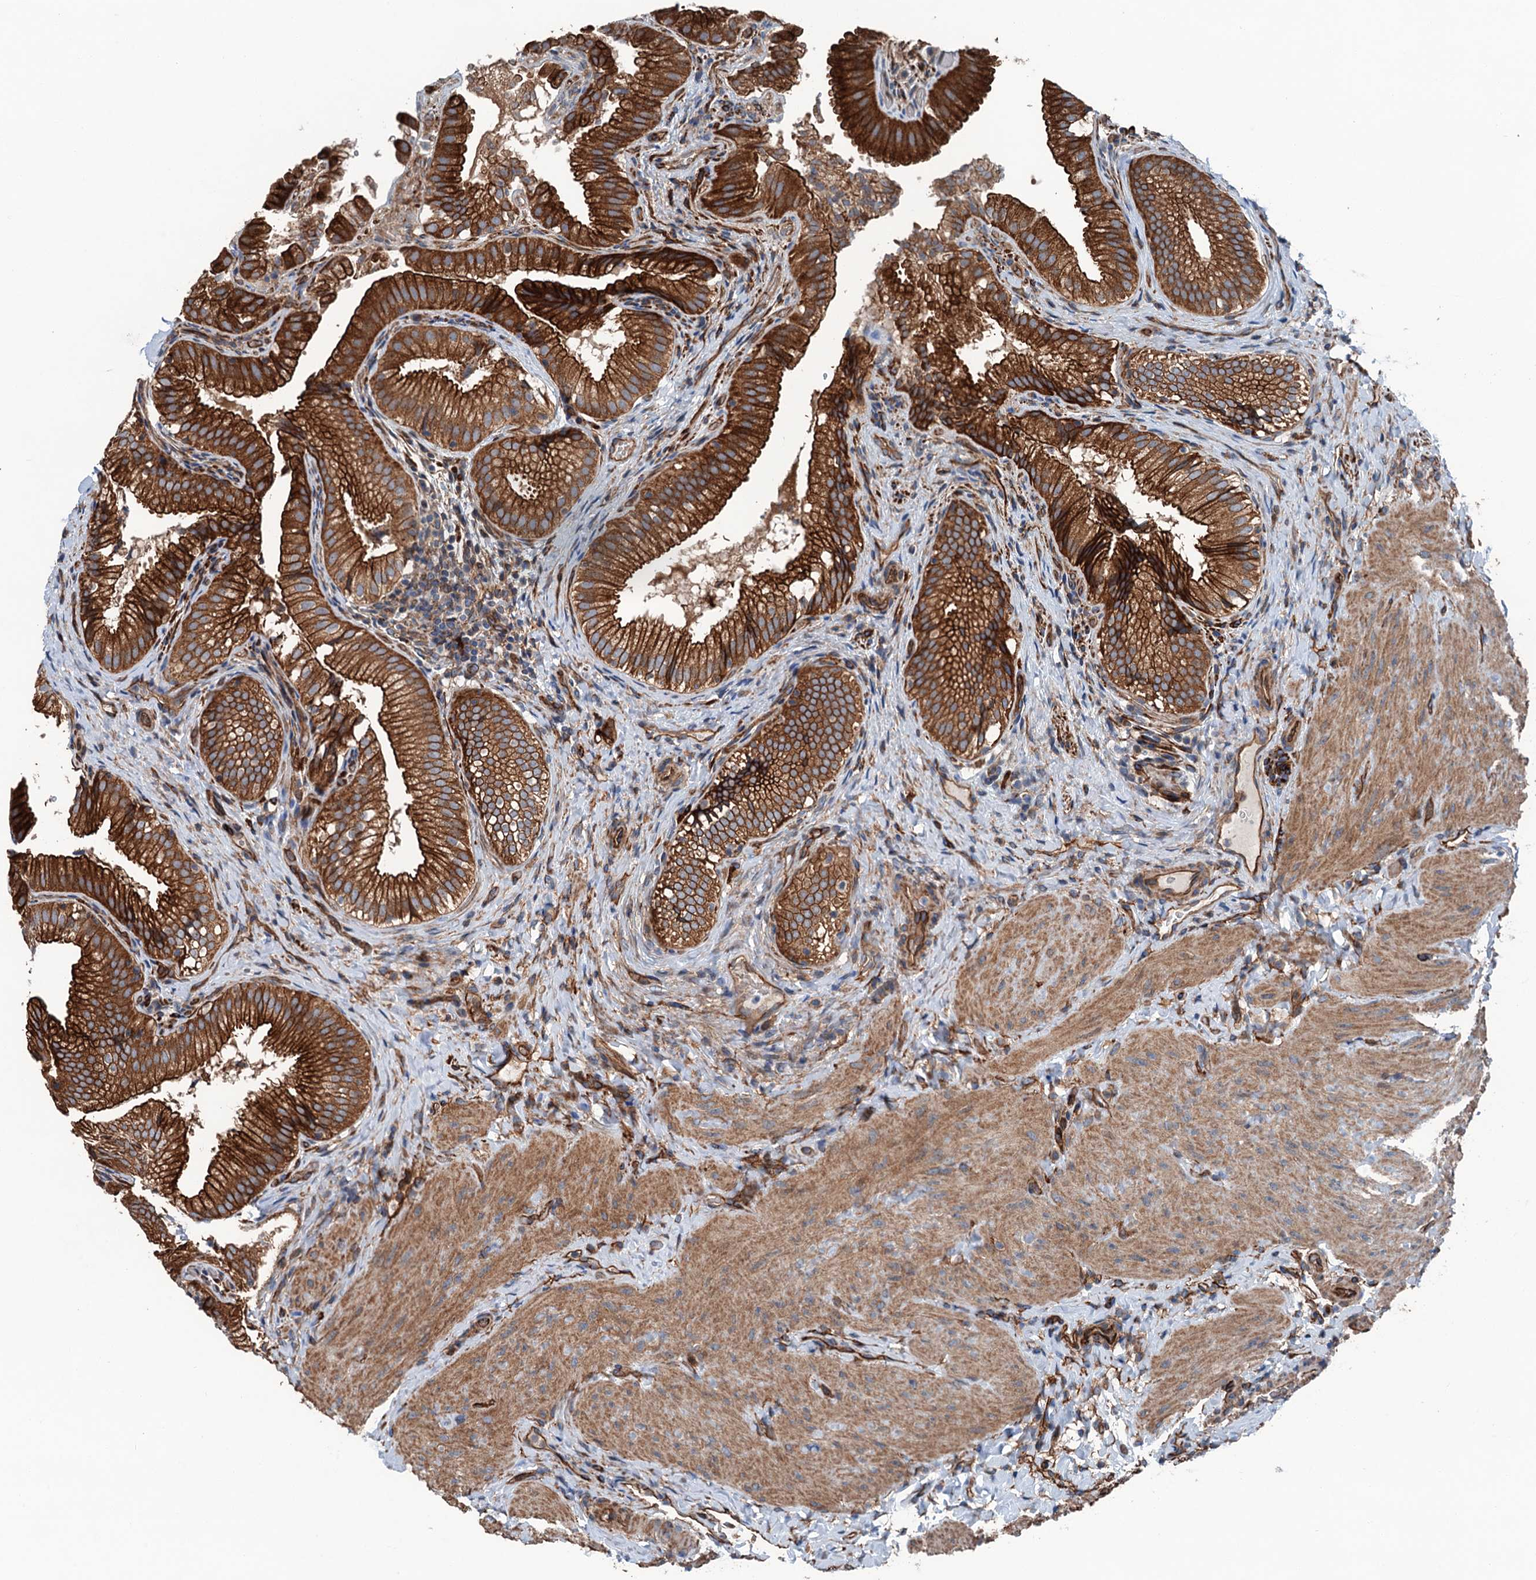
{"staining": {"intensity": "strong", "quantity": ">75%", "location": "cytoplasmic/membranous"}, "tissue": "gallbladder", "cell_type": "Glandular cells", "image_type": "normal", "snomed": [{"axis": "morphology", "description": "Normal tissue, NOS"}, {"axis": "topography", "description": "Gallbladder"}], "caption": "A photomicrograph of gallbladder stained for a protein displays strong cytoplasmic/membranous brown staining in glandular cells. The staining was performed using DAB (3,3'-diaminobenzidine), with brown indicating positive protein expression. Nuclei are stained blue with hematoxylin.", "gene": "NMRAL1", "patient": {"sex": "female", "age": 30}}